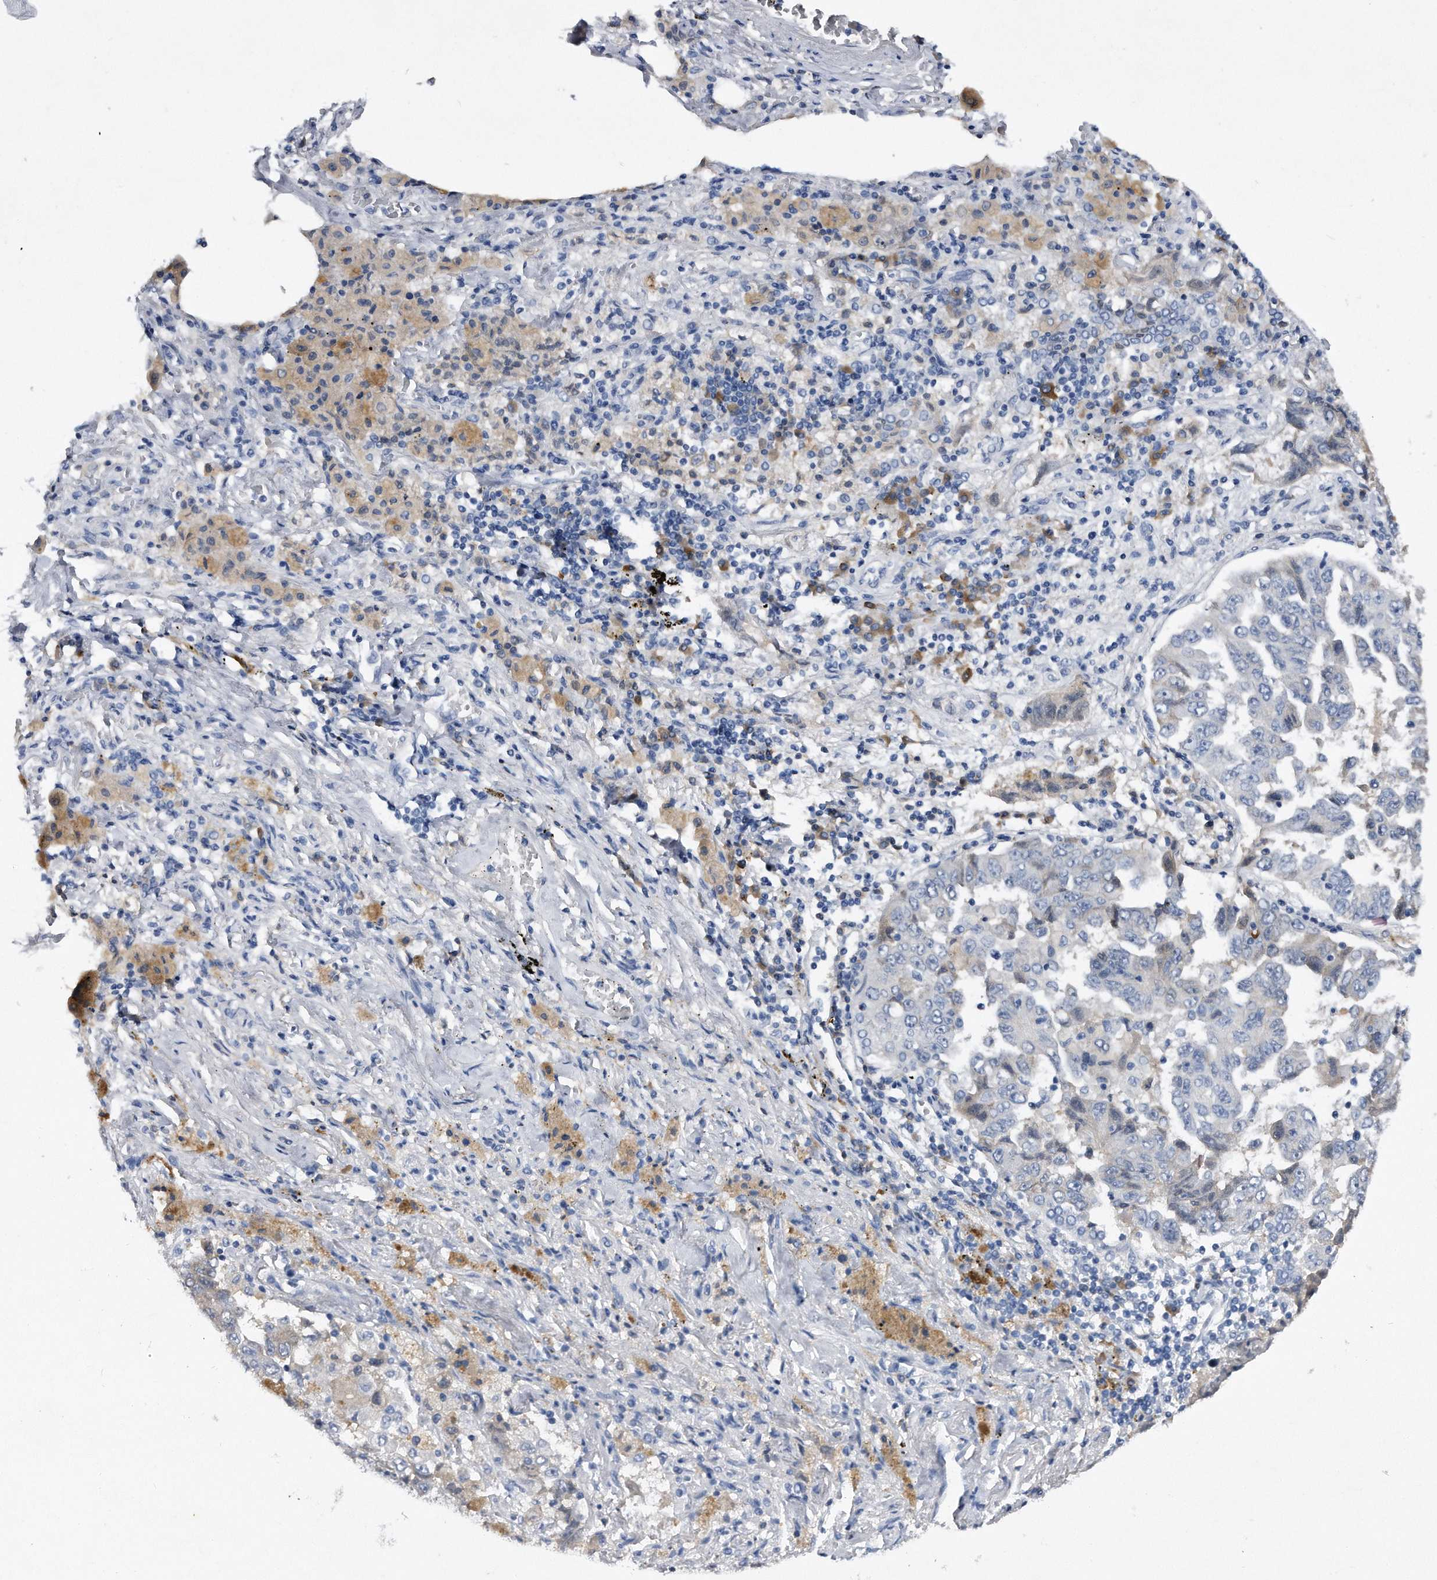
{"staining": {"intensity": "negative", "quantity": "none", "location": "none"}, "tissue": "lung cancer", "cell_type": "Tumor cells", "image_type": "cancer", "snomed": [{"axis": "morphology", "description": "Adenocarcinoma, NOS"}, {"axis": "topography", "description": "Lung"}], "caption": "Image shows no significant protein expression in tumor cells of adenocarcinoma (lung).", "gene": "ASNS", "patient": {"sex": "female", "age": 51}}